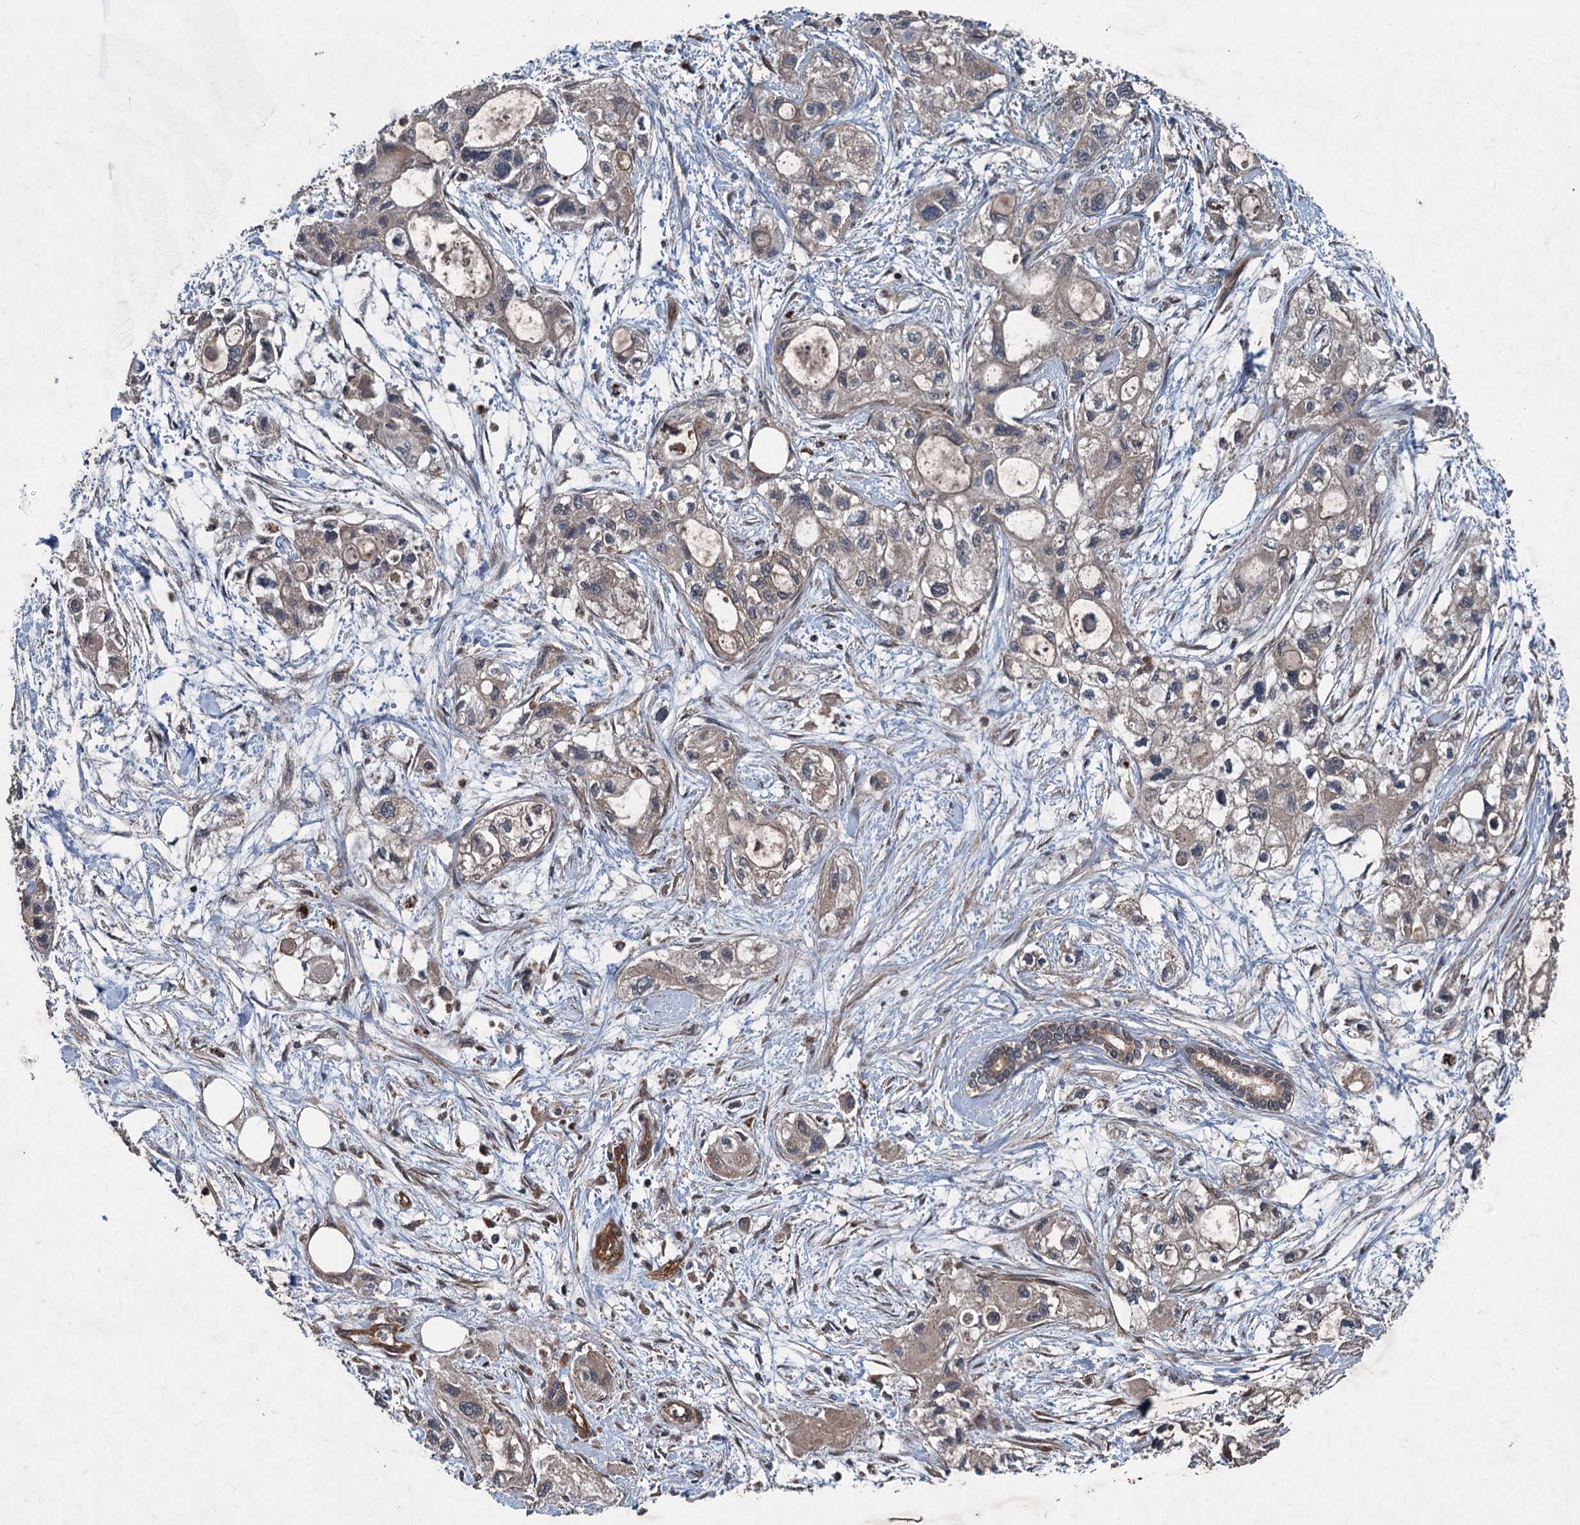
{"staining": {"intensity": "weak", "quantity": "25%-75%", "location": "cytoplasmic/membranous"}, "tissue": "pancreatic cancer", "cell_type": "Tumor cells", "image_type": "cancer", "snomed": [{"axis": "morphology", "description": "Adenocarcinoma, NOS"}, {"axis": "topography", "description": "Pancreas"}], "caption": "The histopathology image shows a brown stain indicating the presence of a protein in the cytoplasmic/membranous of tumor cells in pancreatic adenocarcinoma.", "gene": "RNF214", "patient": {"sex": "male", "age": 75}}